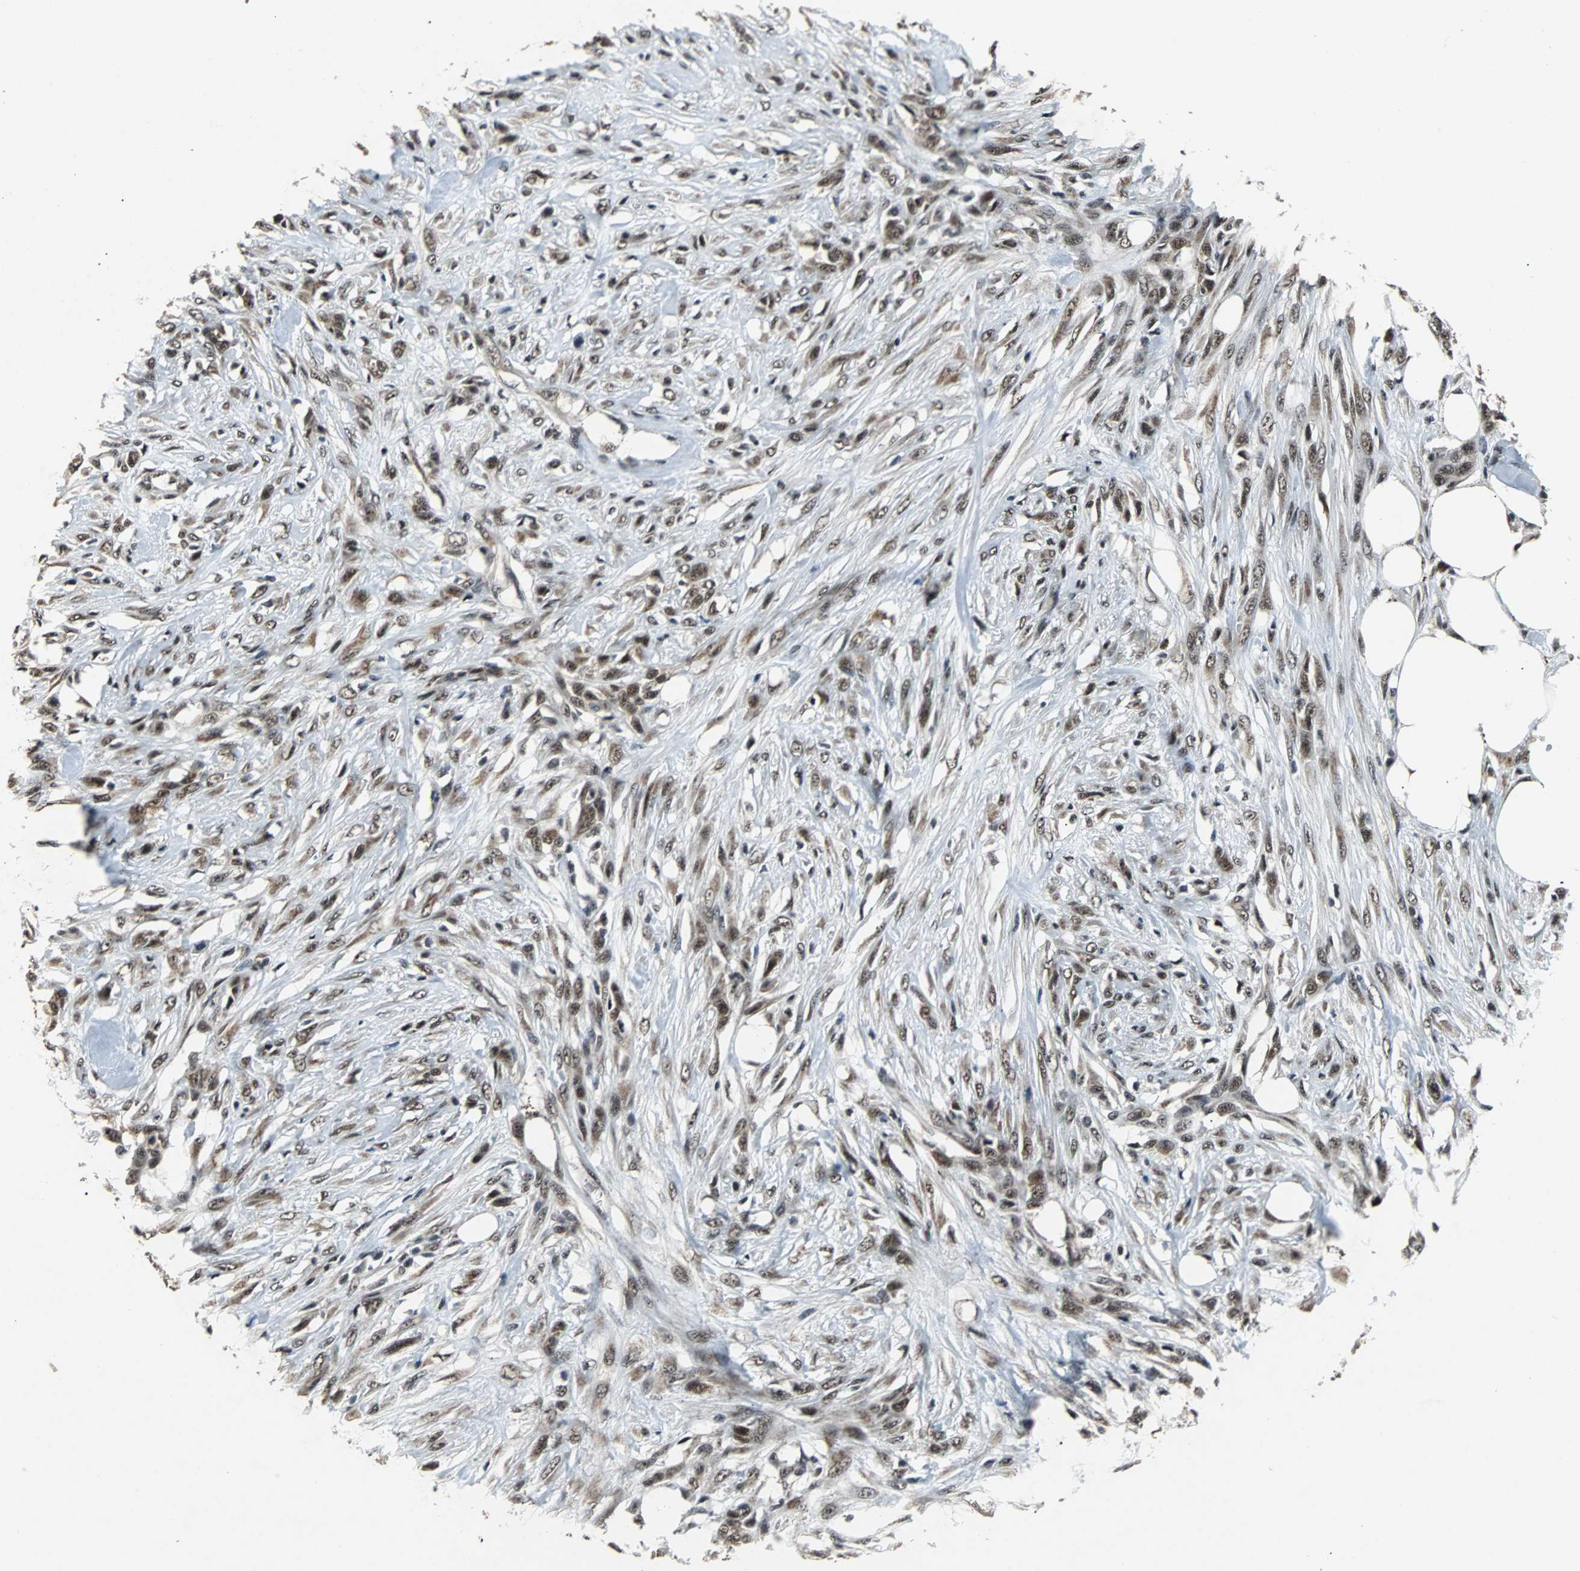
{"staining": {"intensity": "moderate", "quantity": ">75%", "location": "nuclear"}, "tissue": "skin cancer", "cell_type": "Tumor cells", "image_type": "cancer", "snomed": [{"axis": "morphology", "description": "Normal tissue, NOS"}, {"axis": "morphology", "description": "Squamous cell carcinoma, NOS"}, {"axis": "topography", "description": "Skin"}], "caption": "Skin cancer (squamous cell carcinoma) was stained to show a protein in brown. There is medium levels of moderate nuclear expression in about >75% of tumor cells. (brown staining indicates protein expression, while blue staining denotes nuclei).", "gene": "USP28", "patient": {"sex": "female", "age": 59}}